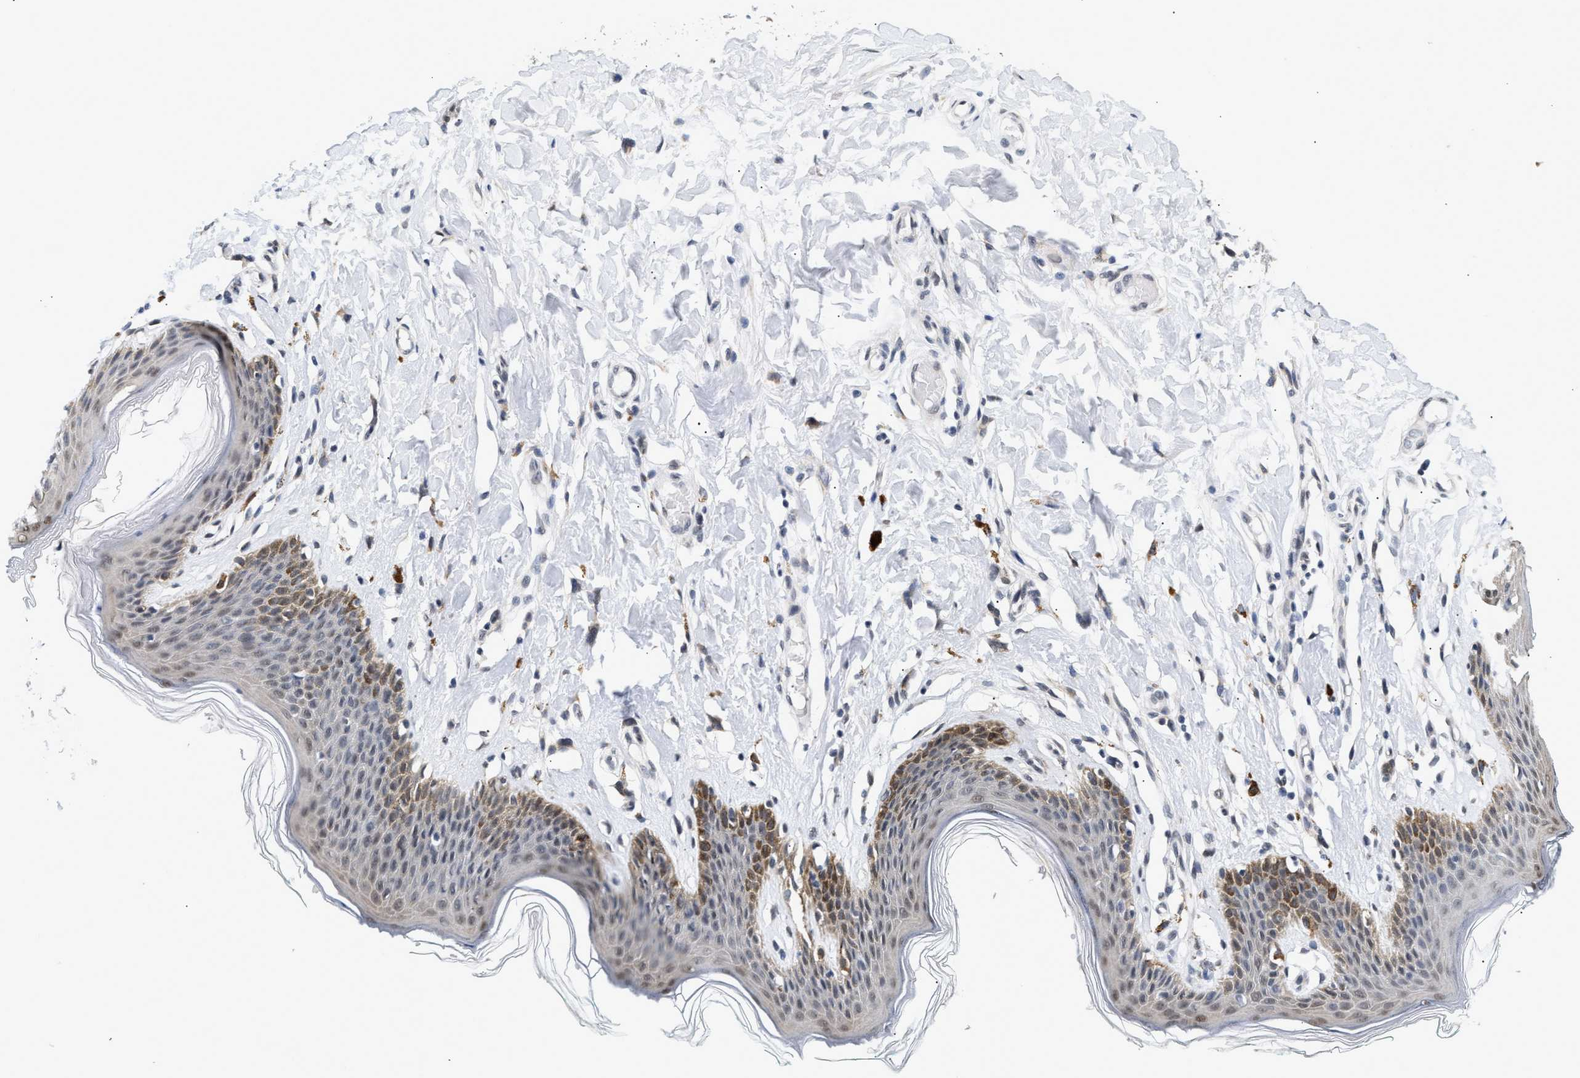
{"staining": {"intensity": "moderate", "quantity": "<25%", "location": "cytoplasmic/membranous,nuclear"}, "tissue": "skin", "cell_type": "Epidermal cells", "image_type": "normal", "snomed": [{"axis": "morphology", "description": "Normal tissue, NOS"}, {"axis": "topography", "description": "Vulva"}], "caption": "Epidermal cells show low levels of moderate cytoplasmic/membranous,nuclear positivity in about <25% of cells in normal skin.", "gene": "THOC1", "patient": {"sex": "female", "age": 66}}